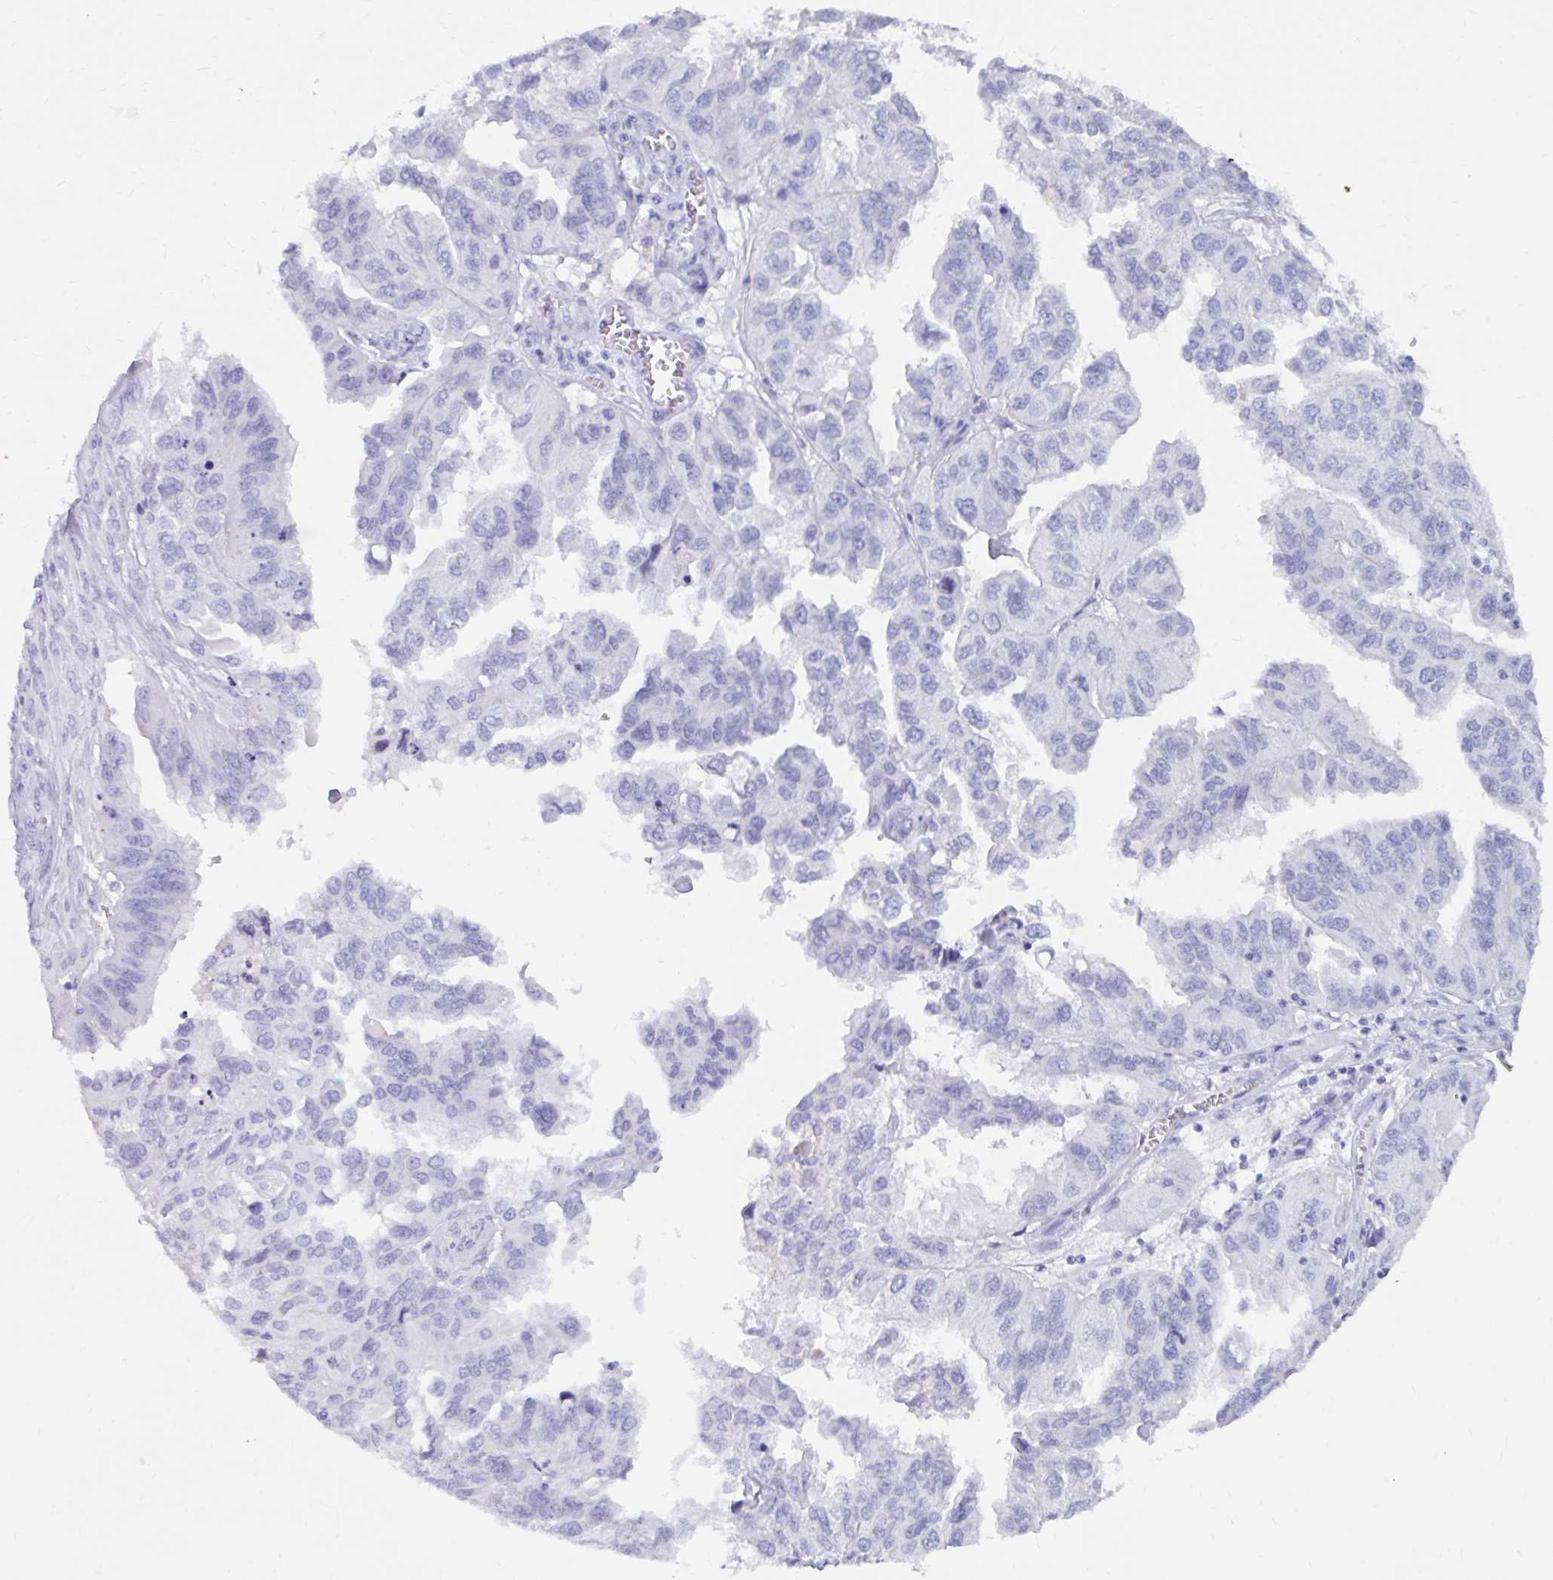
{"staining": {"intensity": "negative", "quantity": "none", "location": "none"}, "tissue": "ovarian cancer", "cell_type": "Tumor cells", "image_type": "cancer", "snomed": [{"axis": "morphology", "description": "Cystadenocarcinoma, serous, NOS"}, {"axis": "topography", "description": "Ovary"}], "caption": "A high-resolution micrograph shows immunohistochemistry (IHC) staining of serous cystadenocarcinoma (ovarian), which reveals no significant staining in tumor cells.", "gene": "DPEP3", "patient": {"sex": "female", "age": 79}}